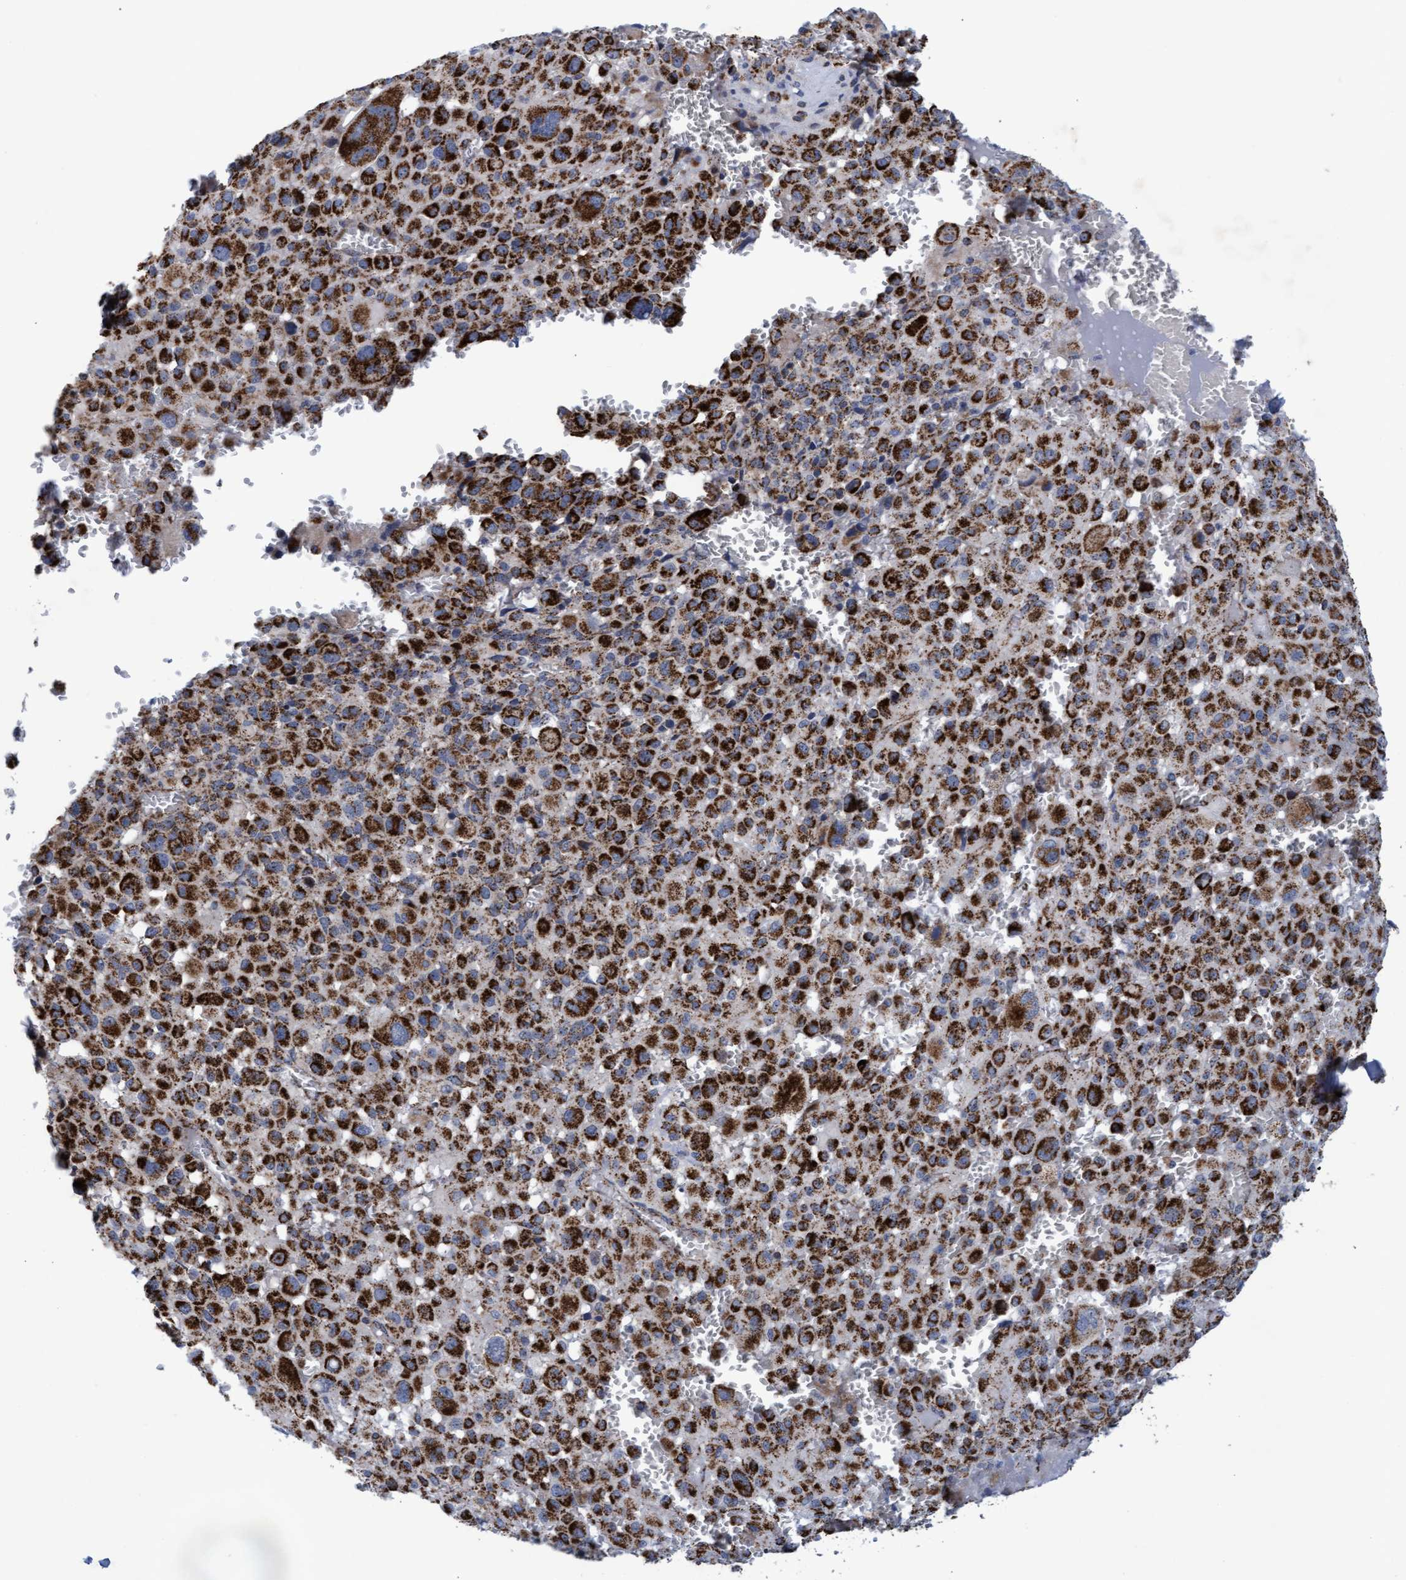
{"staining": {"intensity": "strong", "quantity": ">75%", "location": "cytoplasmic/membranous"}, "tissue": "melanoma", "cell_type": "Tumor cells", "image_type": "cancer", "snomed": [{"axis": "morphology", "description": "Malignant melanoma, Metastatic site"}, {"axis": "topography", "description": "Skin"}], "caption": "Protein staining of melanoma tissue demonstrates strong cytoplasmic/membranous expression in about >75% of tumor cells.", "gene": "MRPL38", "patient": {"sex": "female", "age": 74}}